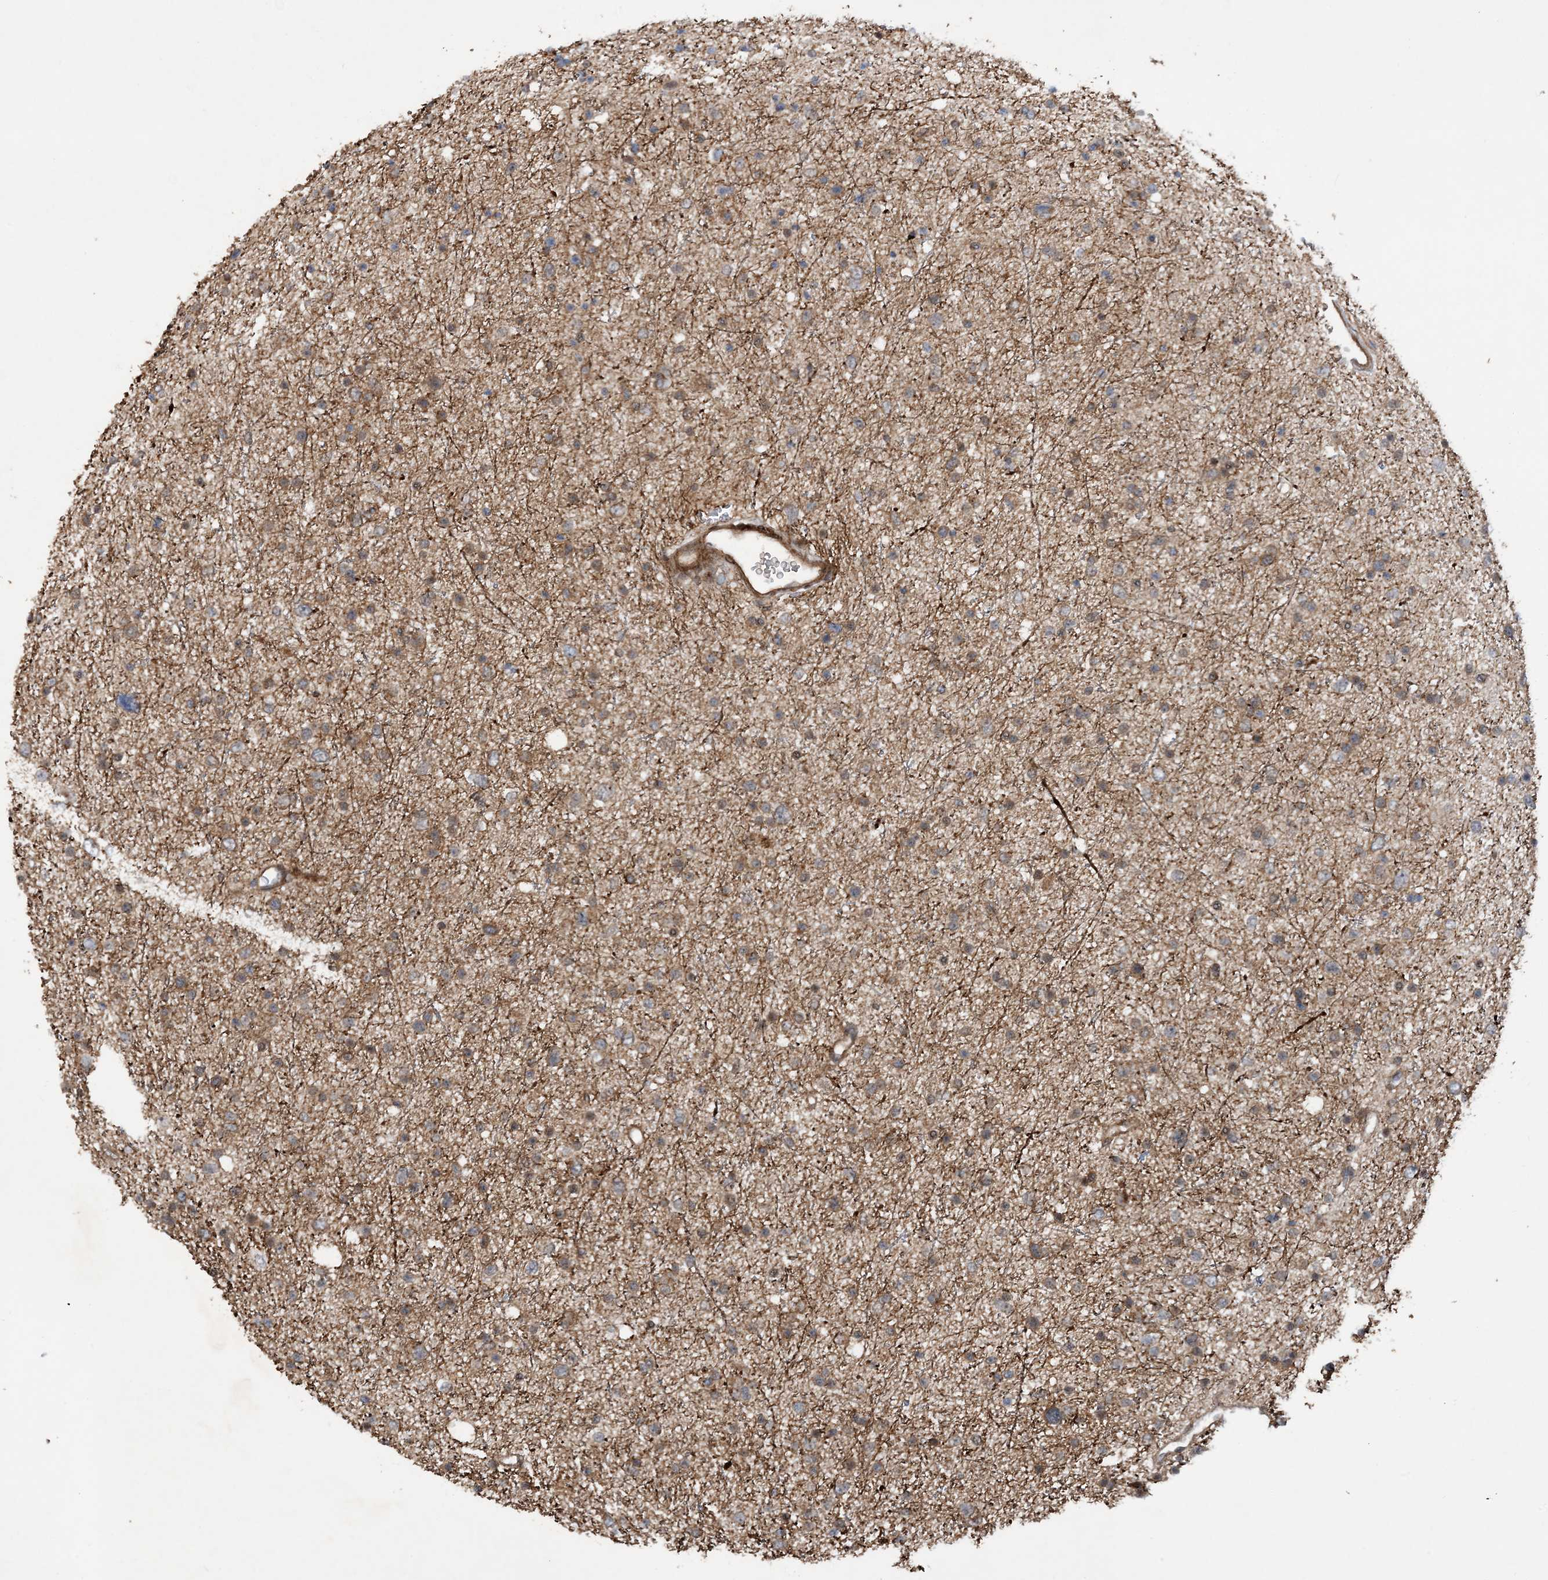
{"staining": {"intensity": "weak", "quantity": "25%-75%", "location": "cytoplasmic/membranous"}, "tissue": "glioma", "cell_type": "Tumor cells", "image_type": "cancer", "snomed": [{"axis": "morphology", "description": "Glioma, malignant, Low grade"}, {"axis": "topography", "description": "Brain"}], "caption": "High-magnification brightfield microscopy of low-grade glioma (malignant) stained with DAB (3,3'-diaminobenzidine) (brown) and counterstained with hematoxylin (blue). tumor cells exhibit weak cytoplasmic/membranous expression is seen in approximately25%-75% of cells. (DAB IHC with brightfield microscopy, high magnification).", "gene": "HEMK1", "patient": {"sex": "female", "age": 37}}